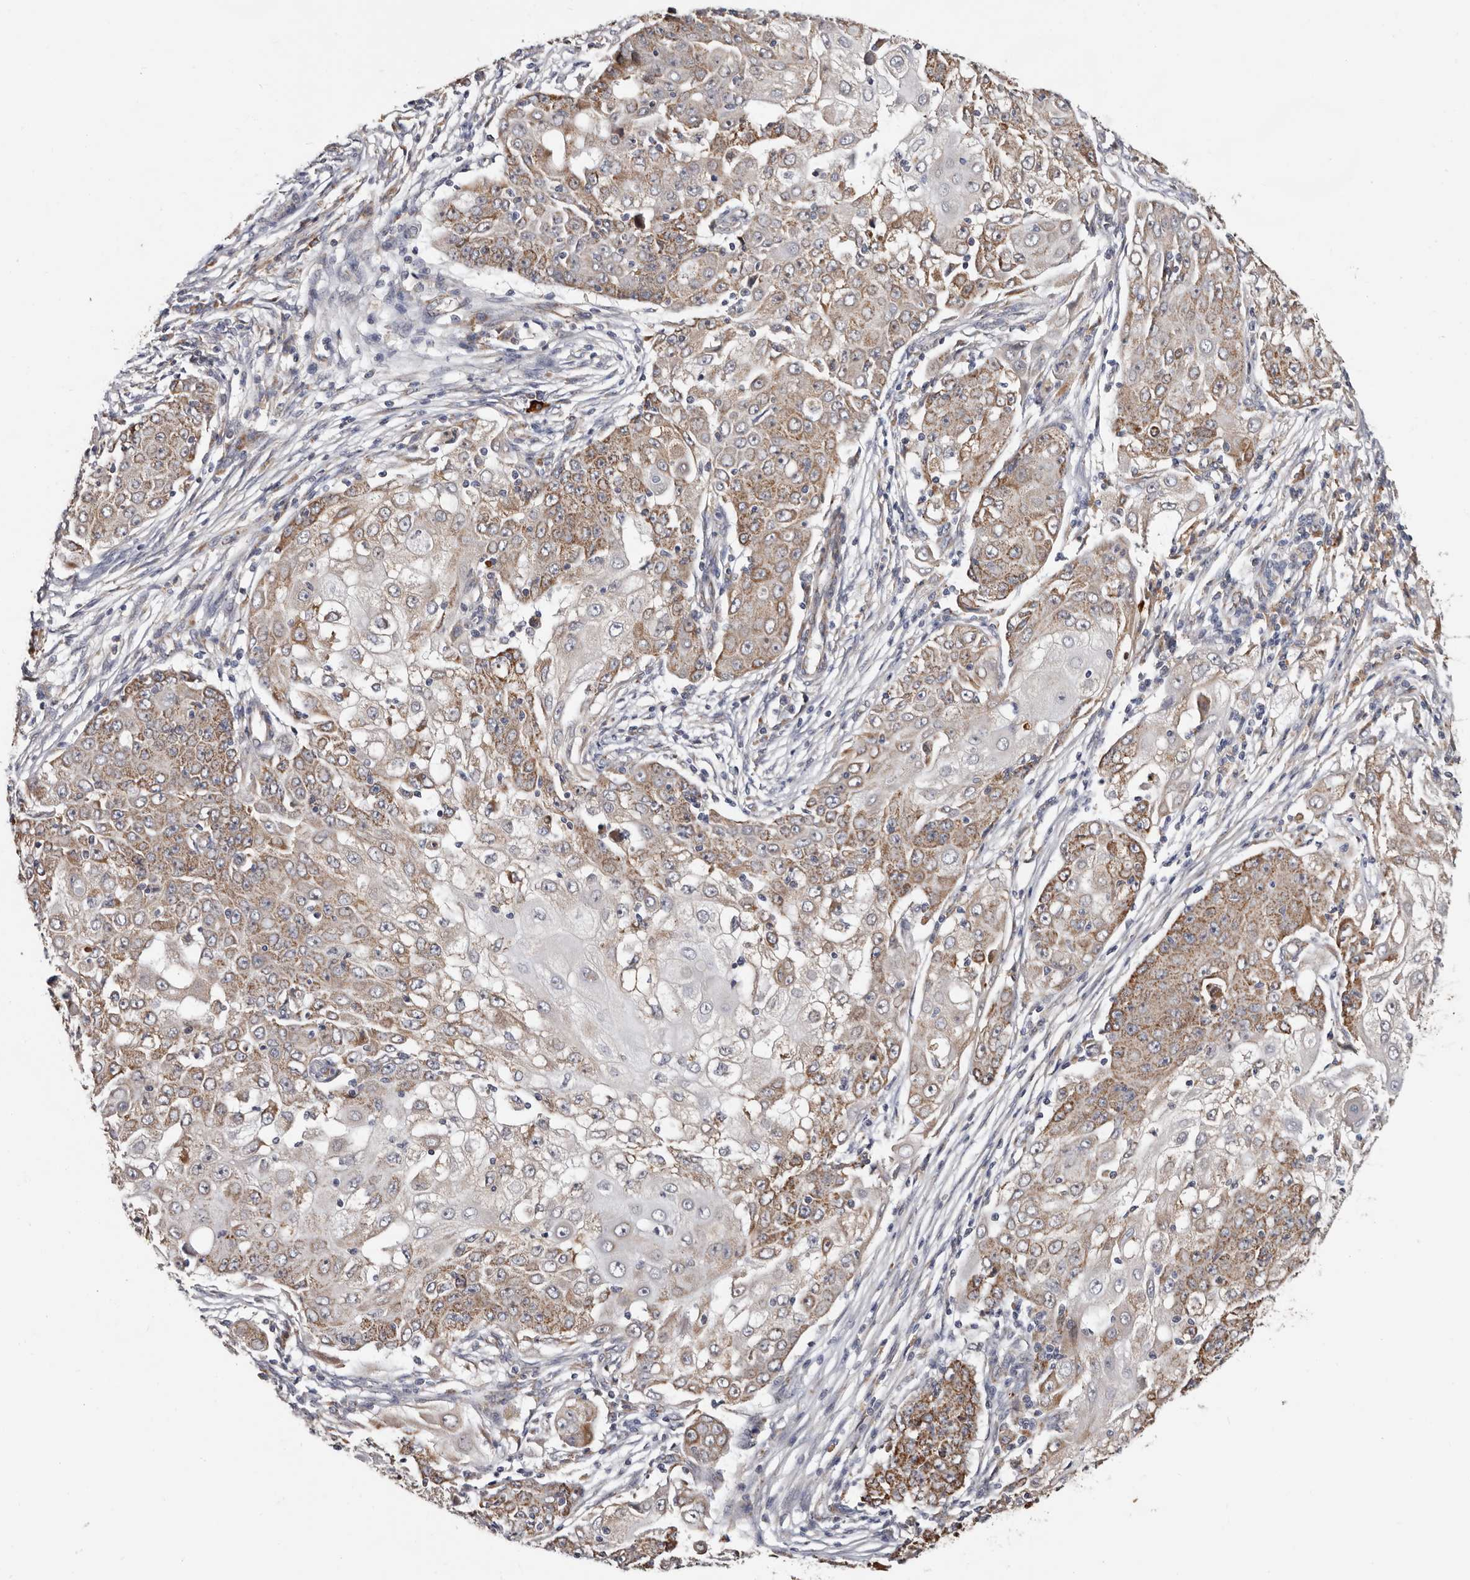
{"staining": {"intensity": "moderate", "quantity": ">75%", "location": "cytoplasmic/membranous"}, "tissue": "ovarian cancer", "cell_type": "Tumor cells", "image_type": "cancer", "snomed": [{"axis": "morphology", "description": "Carcinoma, endometroid"}, {"axis": "topography", "description": "Ovary"}], "caption": "Immunohistochemistry of human ovarian cancer (endometroid carcinoma) displays medium levels of moderate cytoplasmic/membranous positivity in approximately >75% of tumor cells. The protein is shown in brown color, while the nuclei are stained blue.", "gene": "MRPL18", "patient": {"sex": "female", "age": 42}}